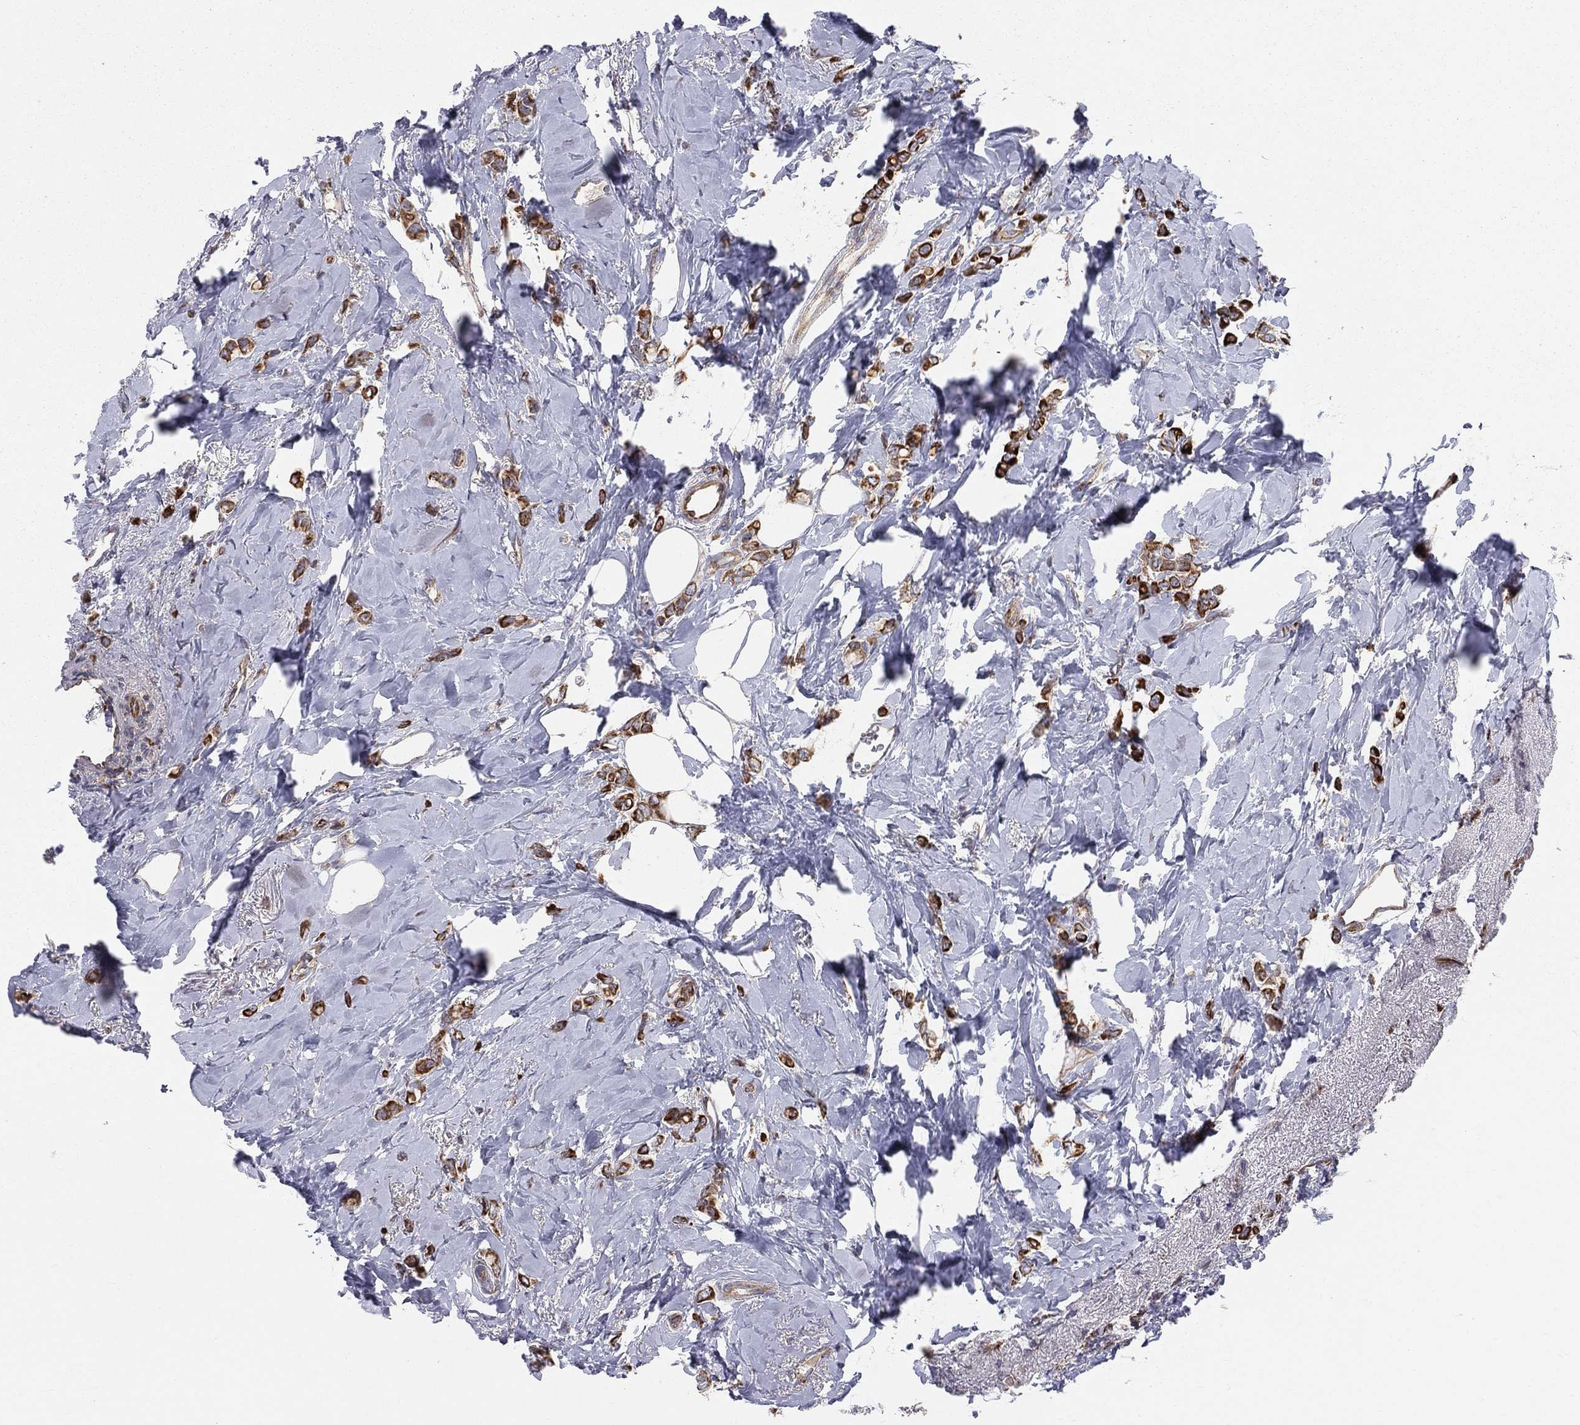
{"staining": {"intensity": "strong", "quantity": ">75%", "location": "cytoplasmic/membranous"}, "tissue": "breast cancer", "cell_type": "Tumor cells", "image_type": "cancer", "snomed": [{"axis": "morphology", "description": "Lobular carcinoma"}, {"axis": "topography", "description": "Breast"}], "caption": "IHC of lobular carcinoma (breast) exhibits high levels of strong cytoplasmic/membranous staining in about >75% of tumor cells.", "gene": "MIX23", "patient": {"sex": "female", "age": 66}}